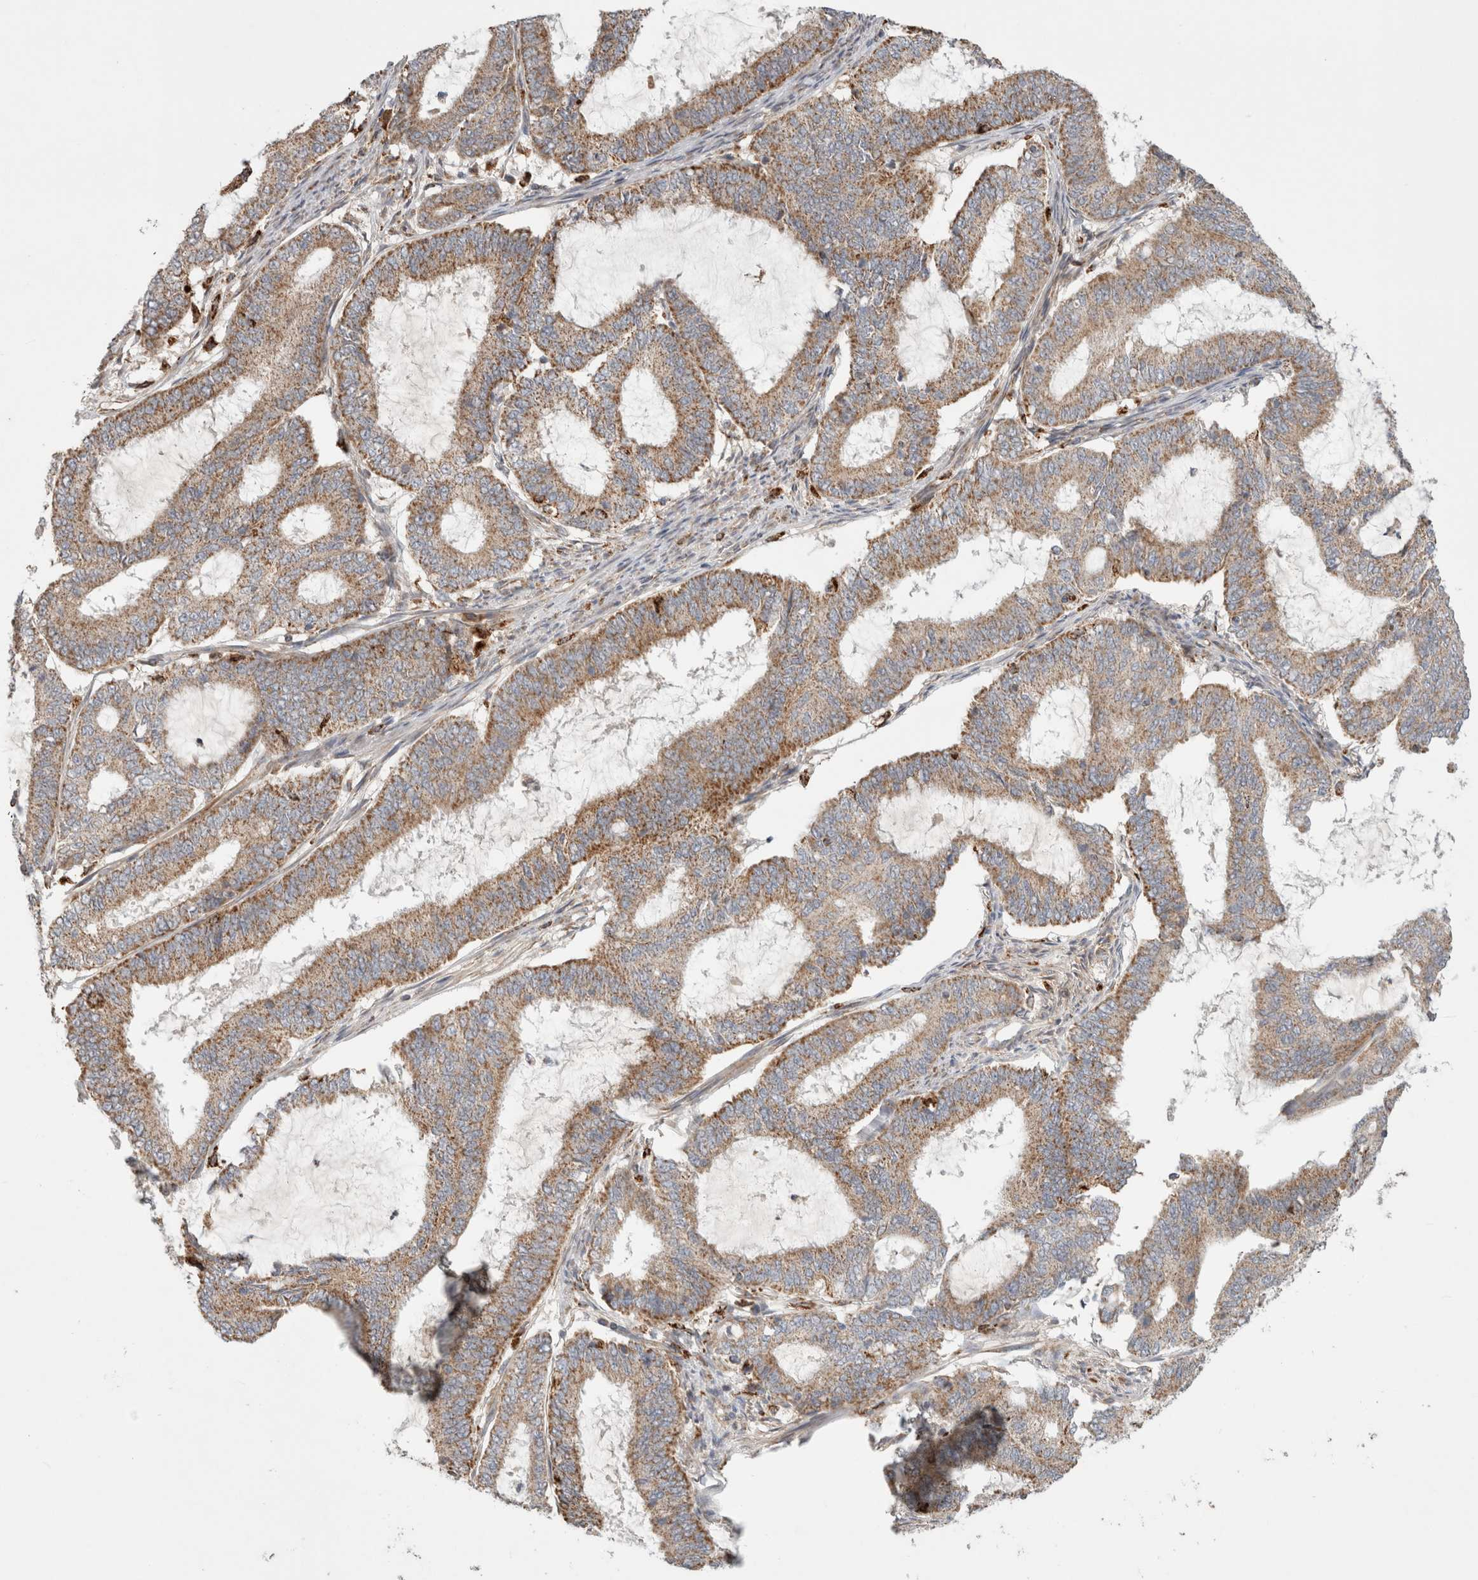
{"staining": {"intensity": "moderate", "quantity": ">75%", "location": "cytoplasmic/membranous"}, "tissue": "endometrial cancer", "cell_type": "Tumor cells", "image_type": "cancer", "snomed": [{"axis": "morphology", "description": "Adenocarcinoma, NOS"}, {"axis": "topography", "description": "Endometrium"}], "caption": "A photomicrograph of human adenocarcinoma (endometrial) stained for a protein exhibits moderate cytoplasmic/membranous brown staining in tumor cells. (DAB (3,3'-diaminobenzidine) = brown stain, brightfield microscopy at high magnification).", "gene": "HROB", "patient": {"sex": "female", "age": 51}}